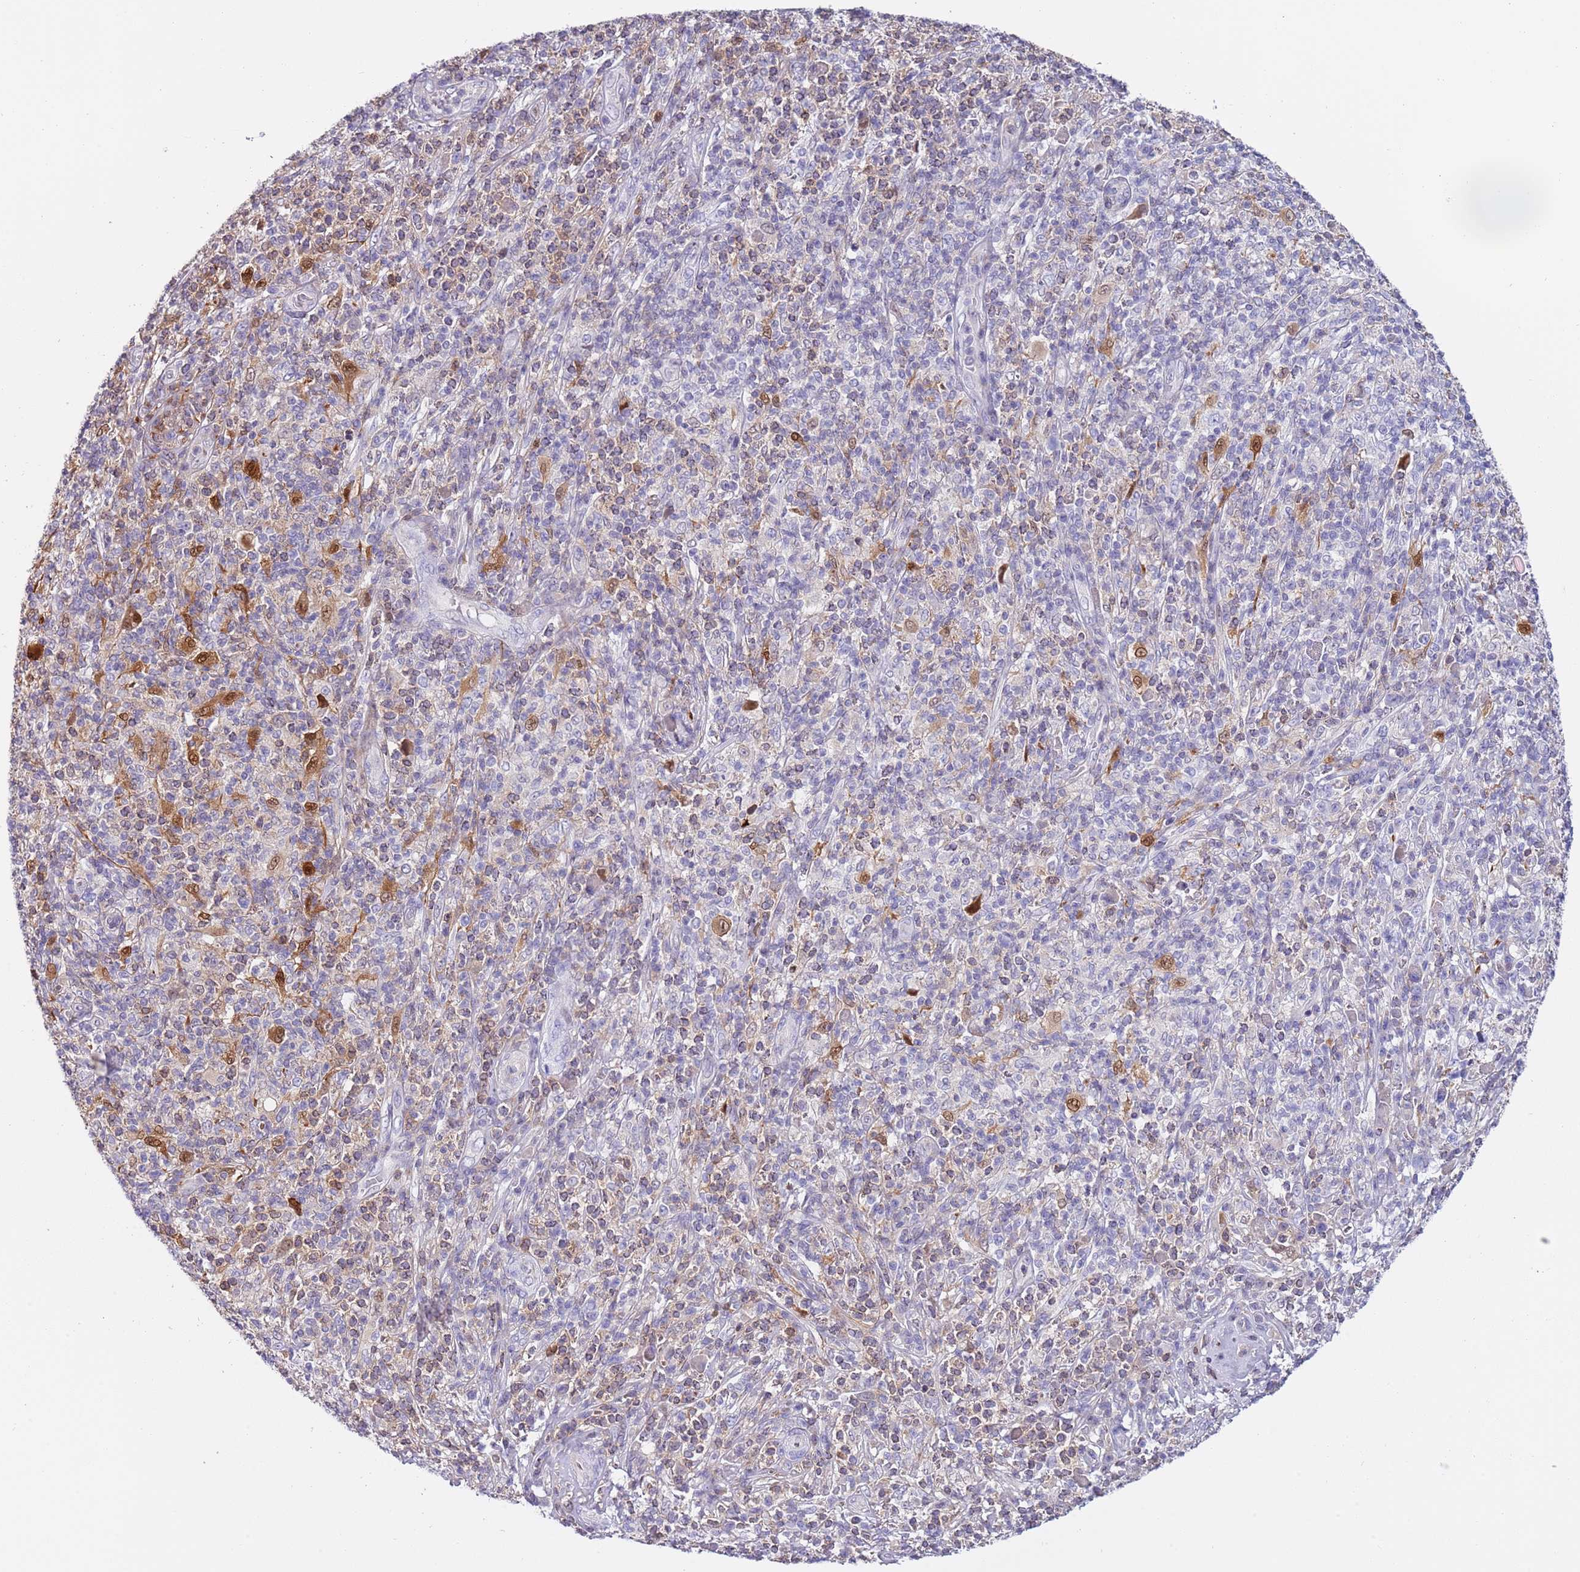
{"staining": {"intensity": "moderate", "quantity": "<25%", "location": "cytoplasmic/membranous,nuclear"}, "tissue": "melanoma", "cell_type": "Tumor cells", "image_type": "cancer", "snomed": [{"axis": "morphology", "description": "Malignant melanoma, NOS"}, {"axis": "topography", "description": "Skin"}], "caption": "A brown stain labels moderate cytoplasmic/membranous and nuclear staining of a protein in malignant melanoma tumor cells. Immunohistochemistry (ihc) stains the protein of interest in brown and the nuclei are stained blue.", "gene": "NBPF6", "patient": {"sex": "male", "age": 66}}